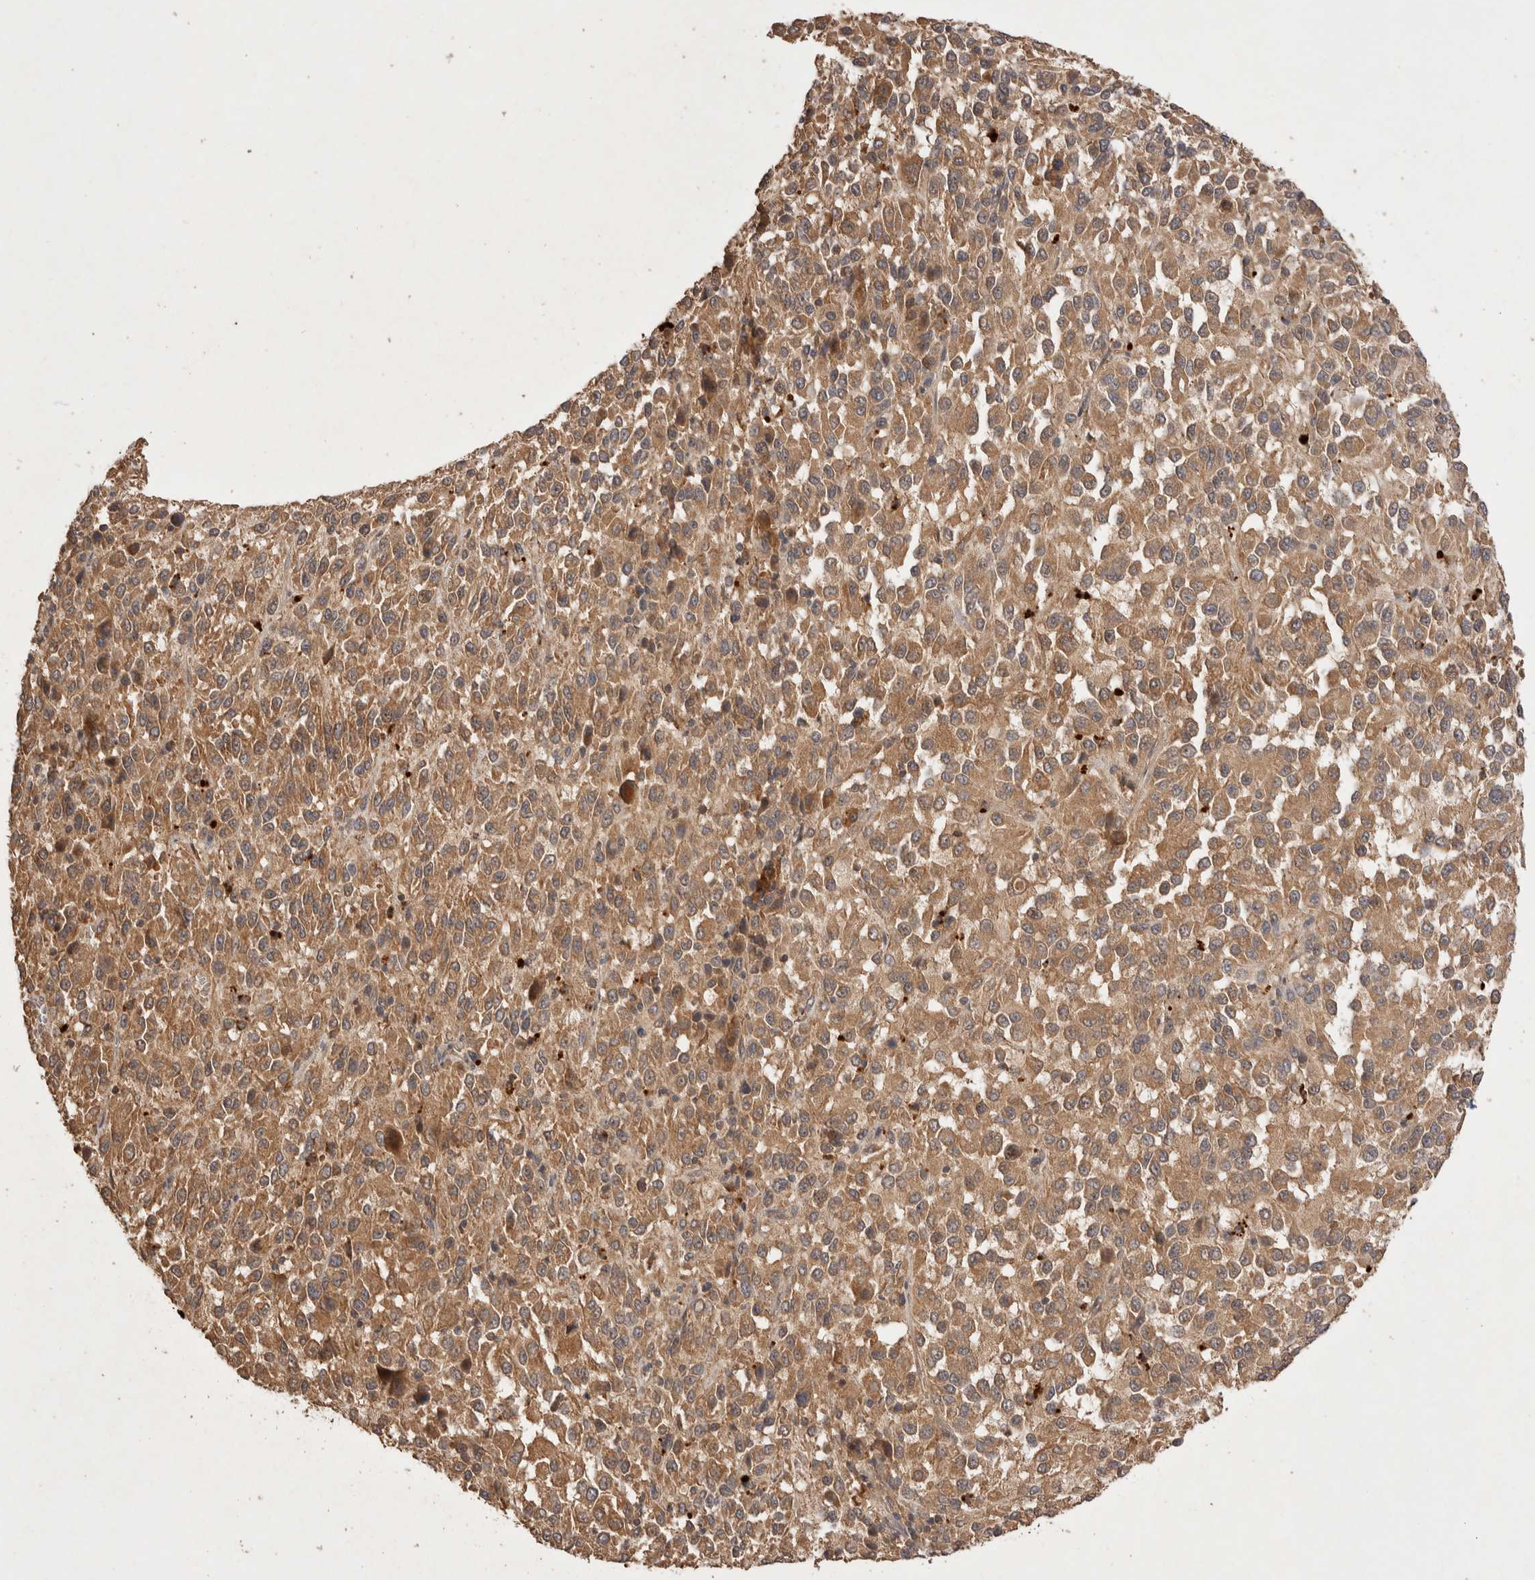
{"staining": {"intensity": "moderate", "quantity": ">75%", "location": "cytoplasmic/membranous"}, "tissue": "melanoma", "cell_type": "Tumor cells", "image_type": "cancer", "snomed": [{"axis": "morphology", "description": "Malignant melanoma, Metastatic site"}, {"axis": "topography", "description": "Lung"}], "caption": "Immunohistochemistry (DAB (3,3'-diaminobenzidine)) staining of human malignant melanoma (metastatic site) reveals moderate cytoplasmic/membranous protein staining in approximately >75% of tumor cells.", "gene": "NSMAF", "patient": {"sex": "male", "age": 64}}